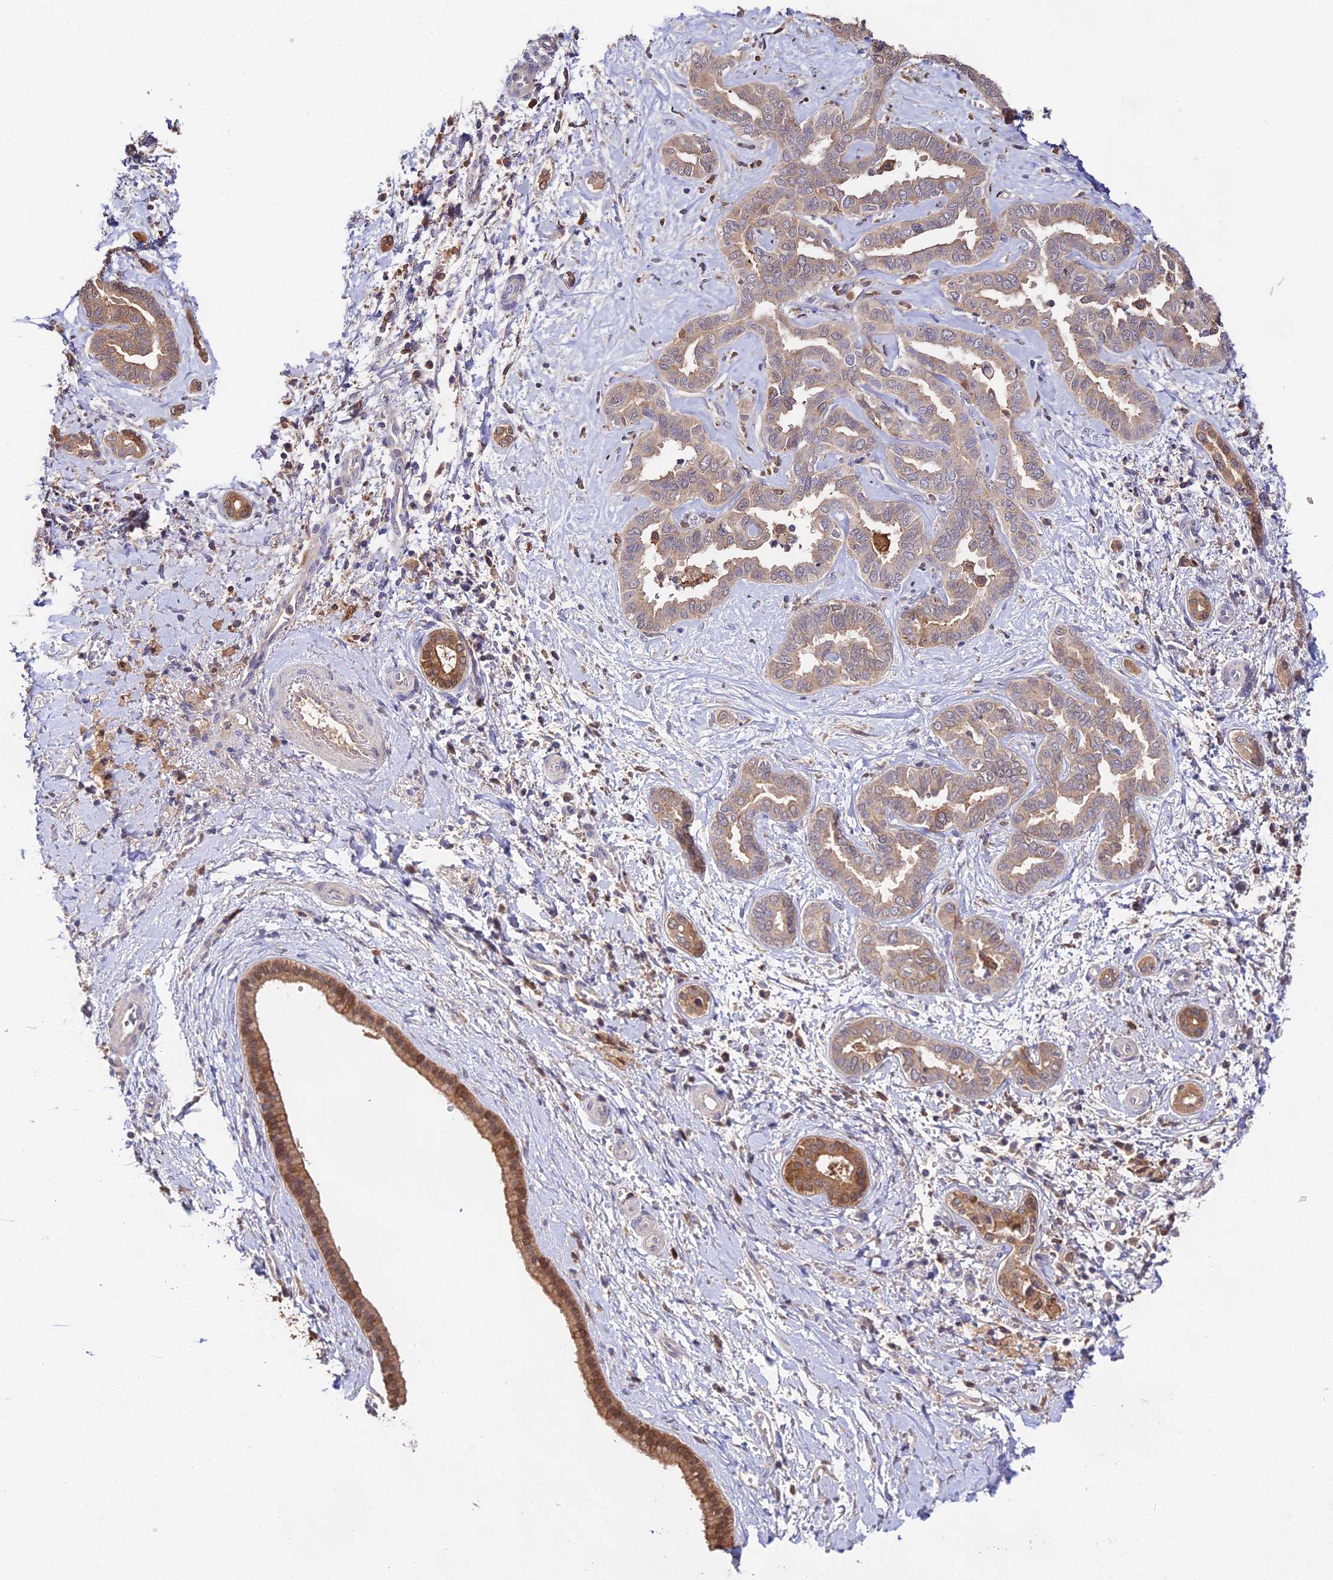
{"staining": {"intensity": "weak", "quantity": ">75%", "location": "cytoplasmic/membranous"}, "tissue": "liver cancer", "cell_type": "Tumor cells", "image_type": "cancer", "snomed": [{"axis": "morphology", "description": "Cholangiocarcinoma"}, {"axis": "topography", "description": "Liver"}], "caption": "An immunohistochemistry (IHC) histopathology image of tumor tissue is shown. Protein staining in brown labels weak cytoplasmic/membranous positivity in liver cholangiocarcinoma within tumor cells.", "gene": "FBP1", "patient": {"sex": "female", "age": 77}}